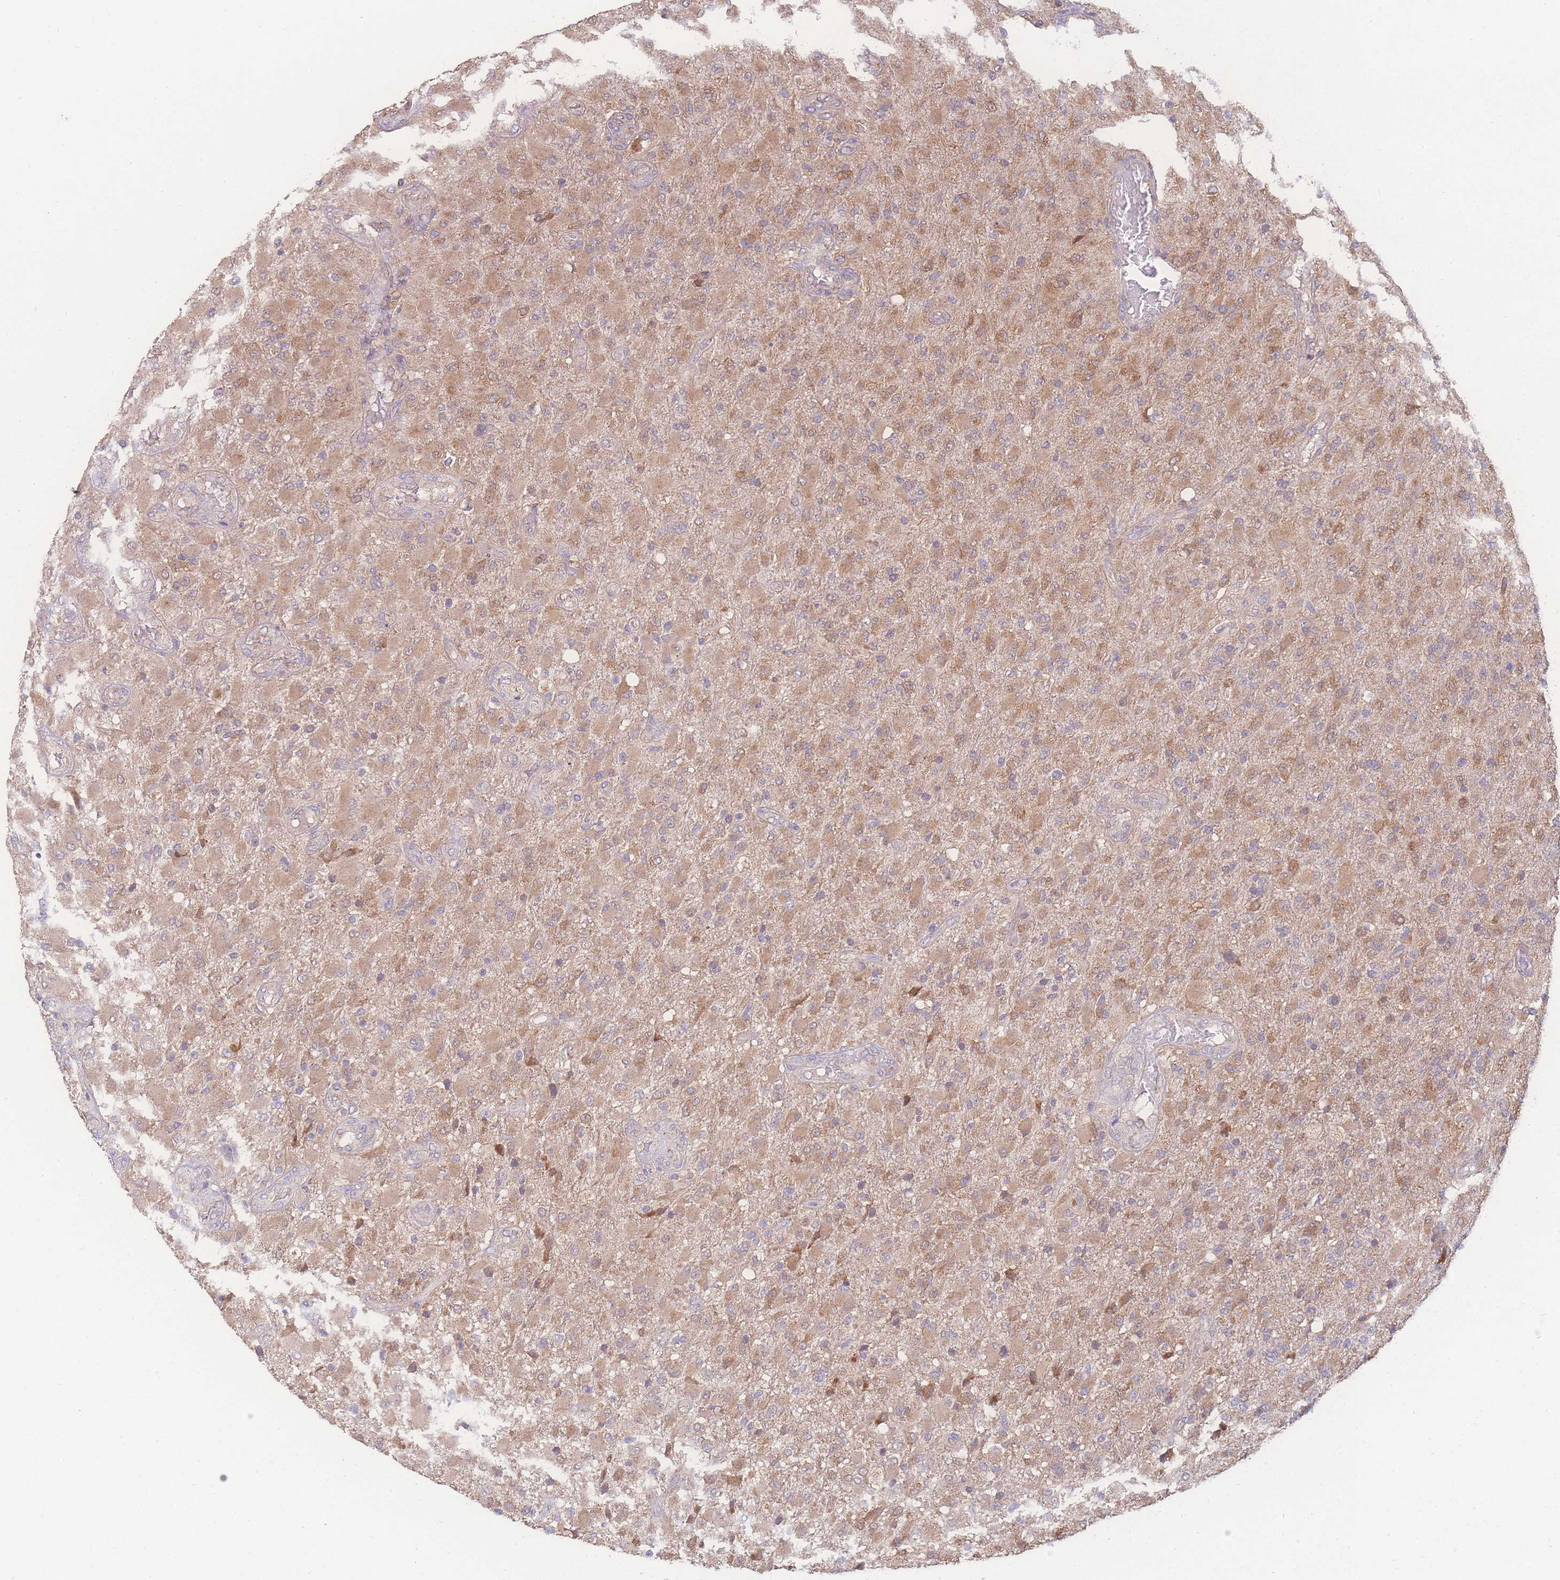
{"staining": {"intensity": "moderate", "quantity": "25%-75%", "location": "cytoplasmic/membranous"}, "tissue": "glioma", "cell_type": "Tumor cells", "image_type": "cancer", "snomed": [{"axis": "morphology", "description": "Glioma, malignant, Low grade"}, {"axis": "topography", "description": "Brain"}], "caption": "Moderate cytoplasmic/membranous protein staining is present in approximately 25%-75% of tumor cells in glioma. Nuclei are stained in blue.", "gene": "GIPR", "patient": {"sex": "male", "age": 65}}